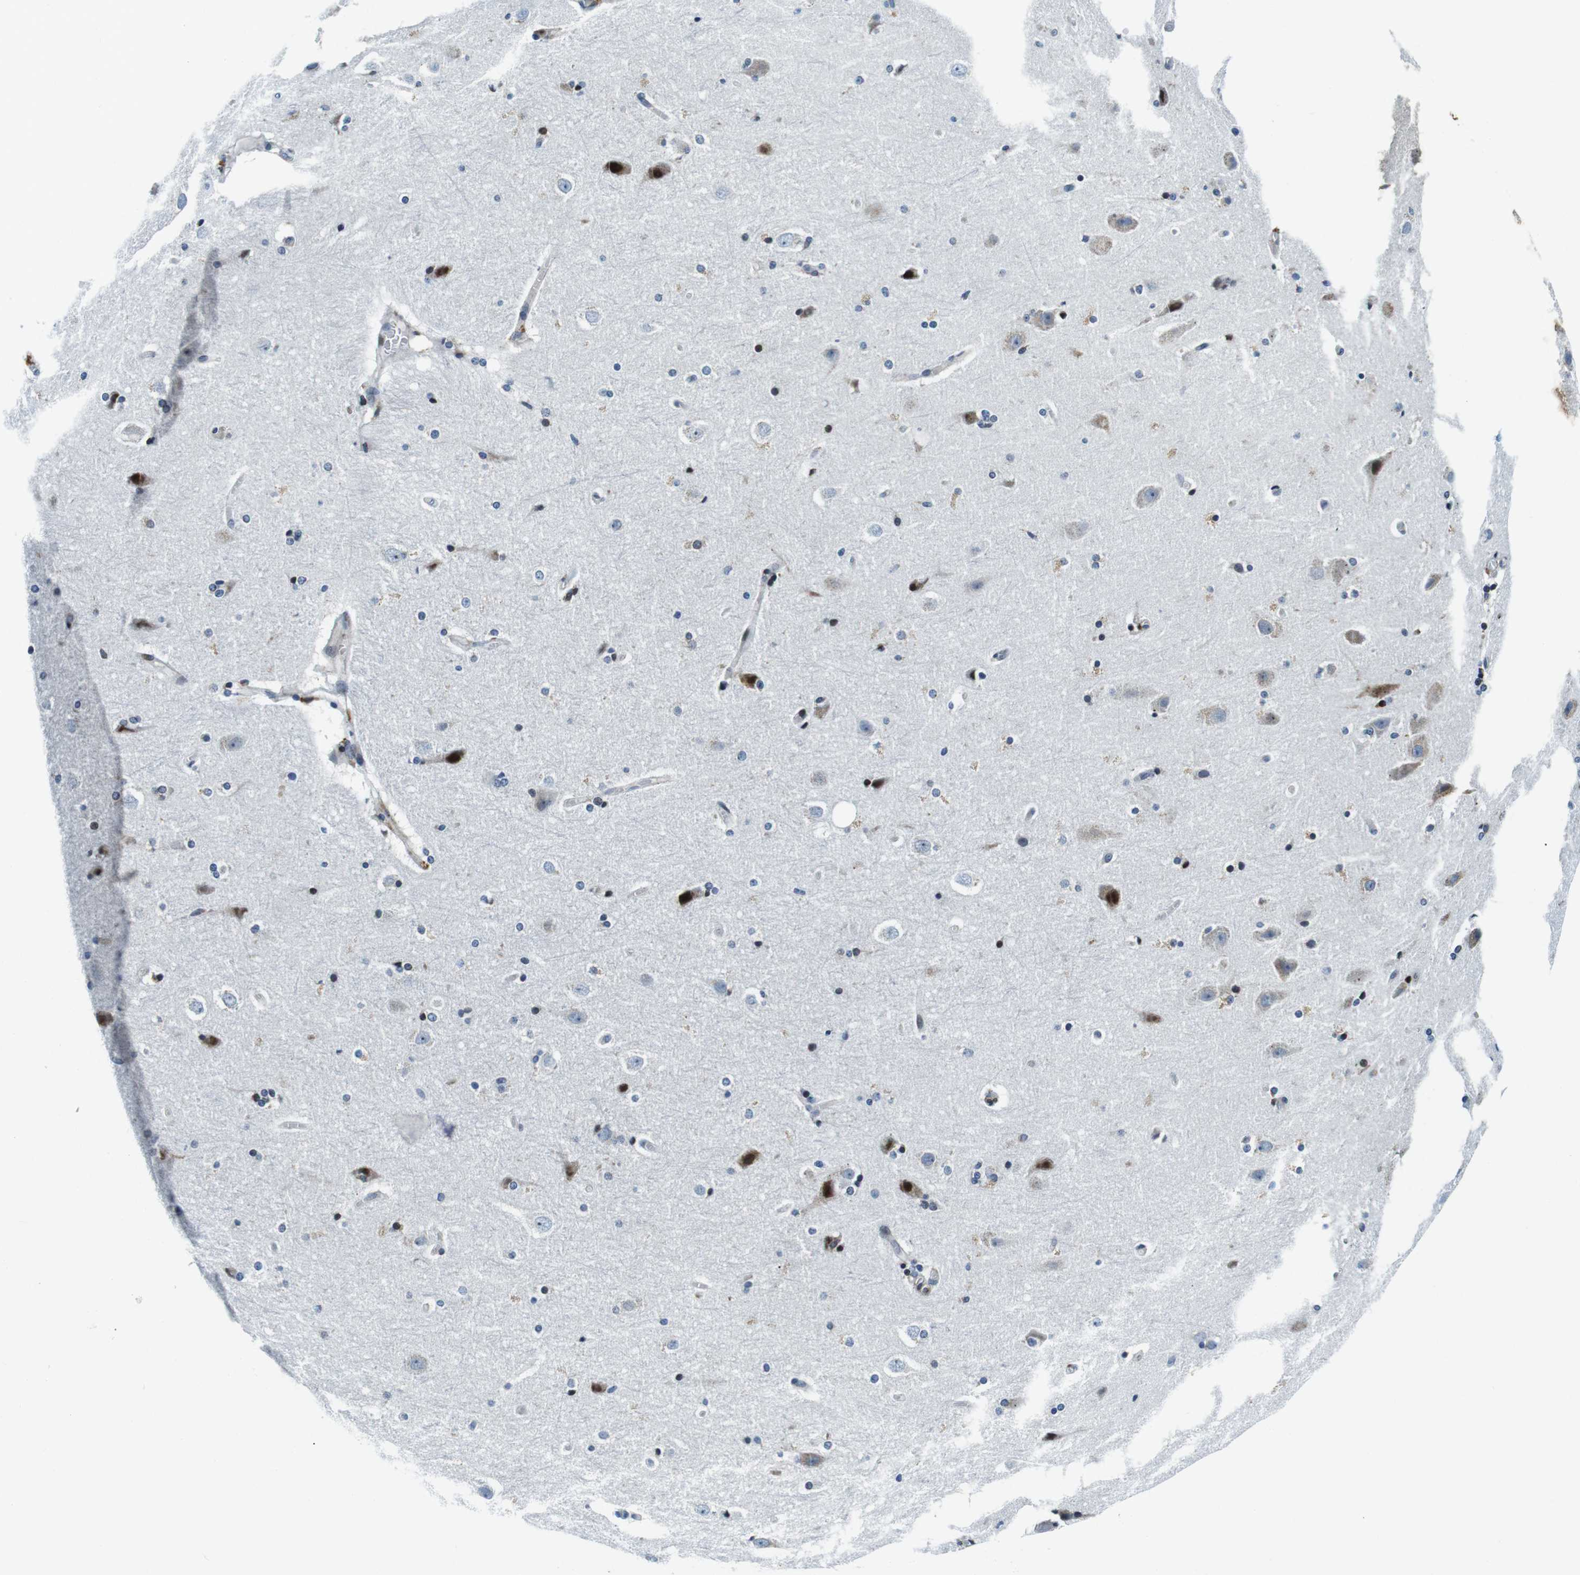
{"staining": {"intensity": "moderate", "quantity": "<25%", "location": "cytoplasmic/membranous,nuclear"}, "tissue": "hippocampus", "cell_type": "Glial cells", "image_type": "normal", "snomed": [{"axis": "morphology", "description": "Normal tissue, NOS"}, {"axis": "topography", "description": "Hippocampus"}], "caption": "Glial cells show low levels of moderate cytoplasmic/membranous,nuclear expression in about <25% of cells in normal hippocampus. The protein is shown in brown color, while the nuclei are stained blue.", "gene": "FAR2", "patient": {"sex": "female", "age": 19}}